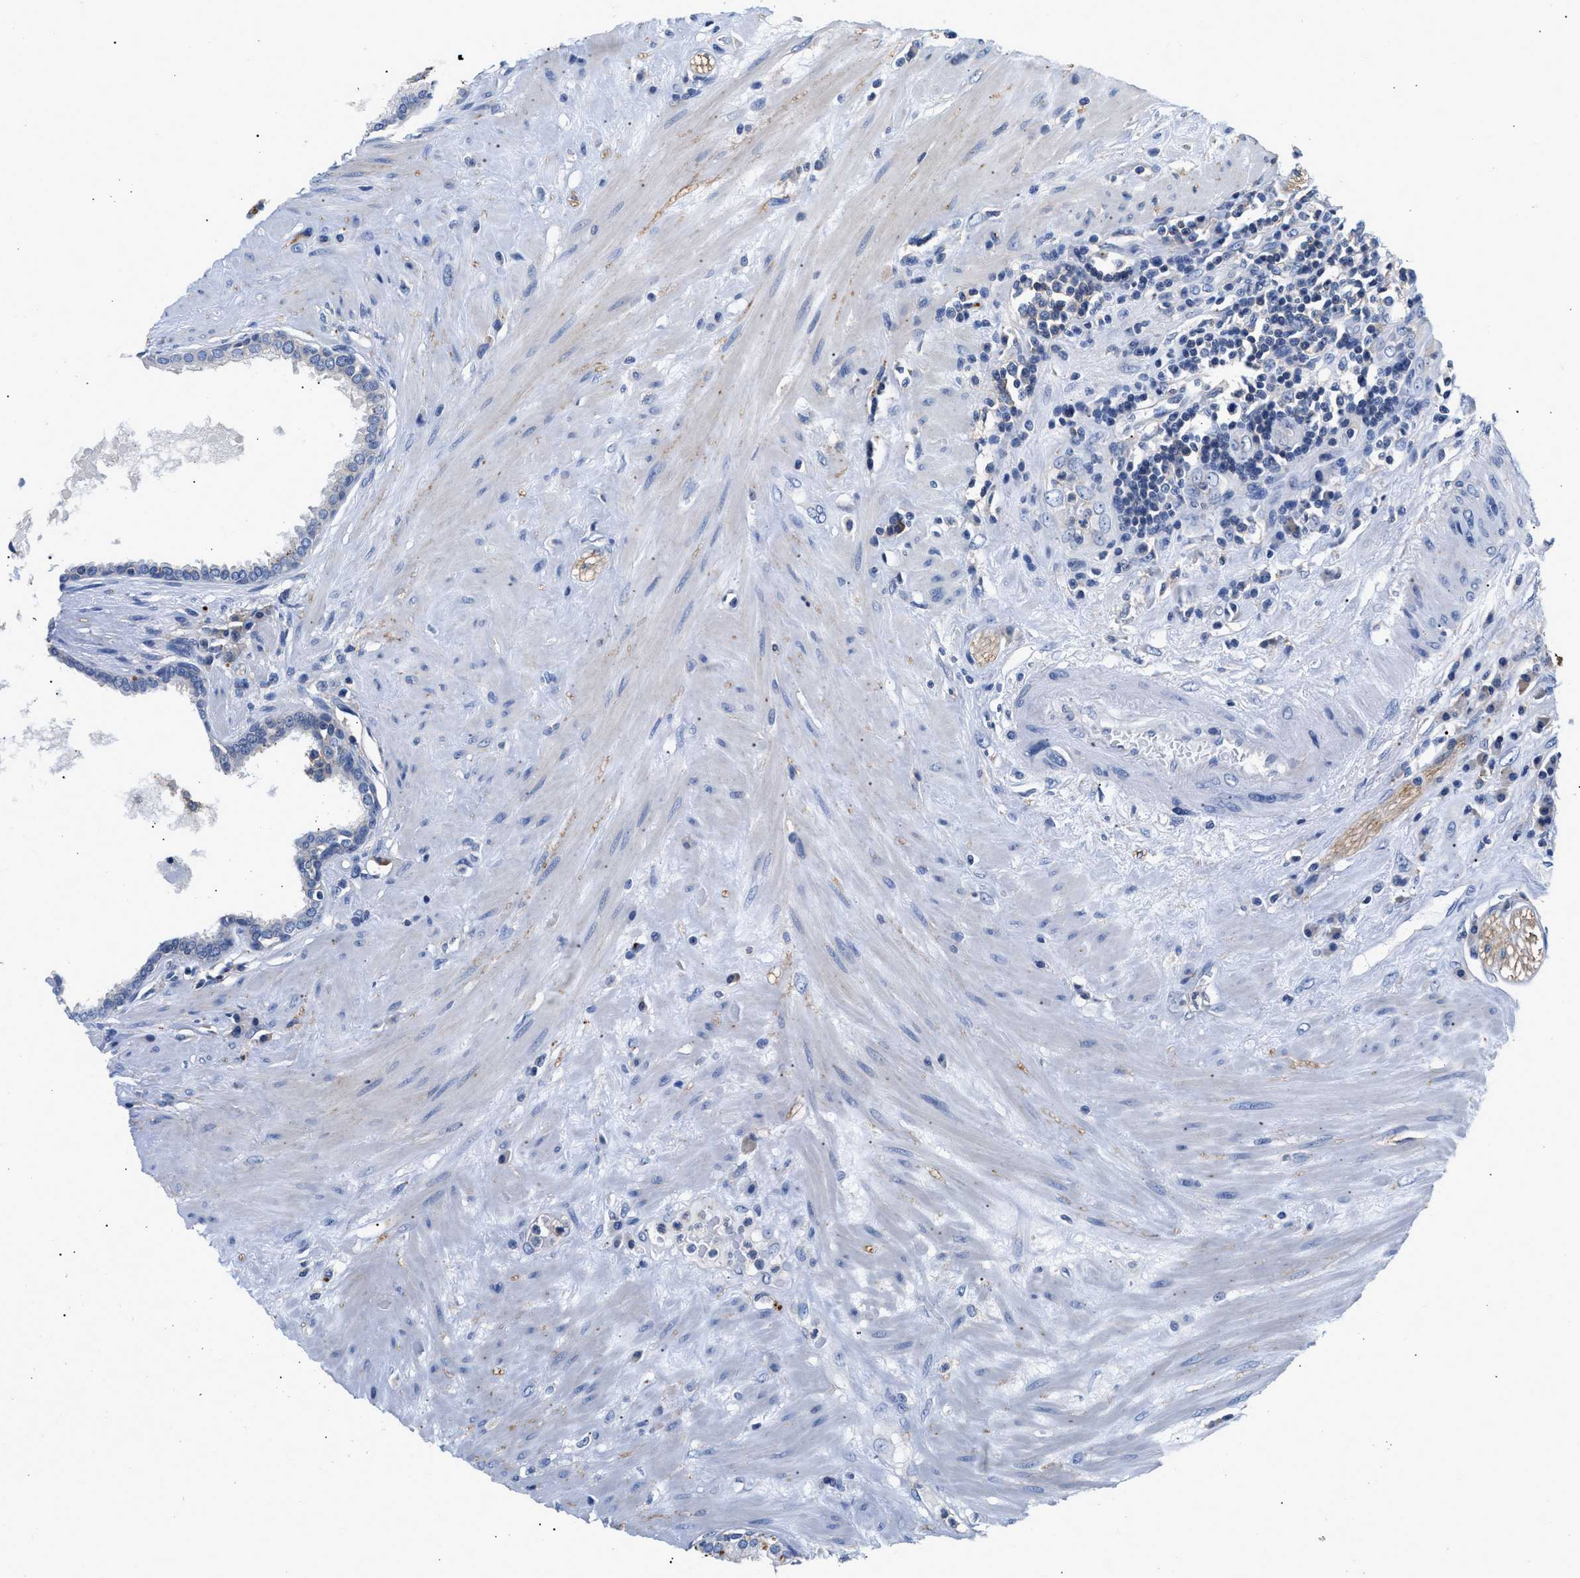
{"staining": {"intensity": "moderate", "quantity": "<25%", "location": "cytoplasmic/membranous"}, "tissue": "seminal vesicle", "cell_type": "Glandular cells", "image_type": "normal", "snomed": [{"axis": "morphology", "description": "Normal tissue, NOS"}, {"axis": "topography", "description": "Seminal veicle"}], "caption": "IHC of unremarkable seminal vesicle displays low levels of moderate cytoplasmic/membranous expression in about <25% of glandular cells.", "gene": "GNAI3", "patient": {"sex": "male", "age": 61}}